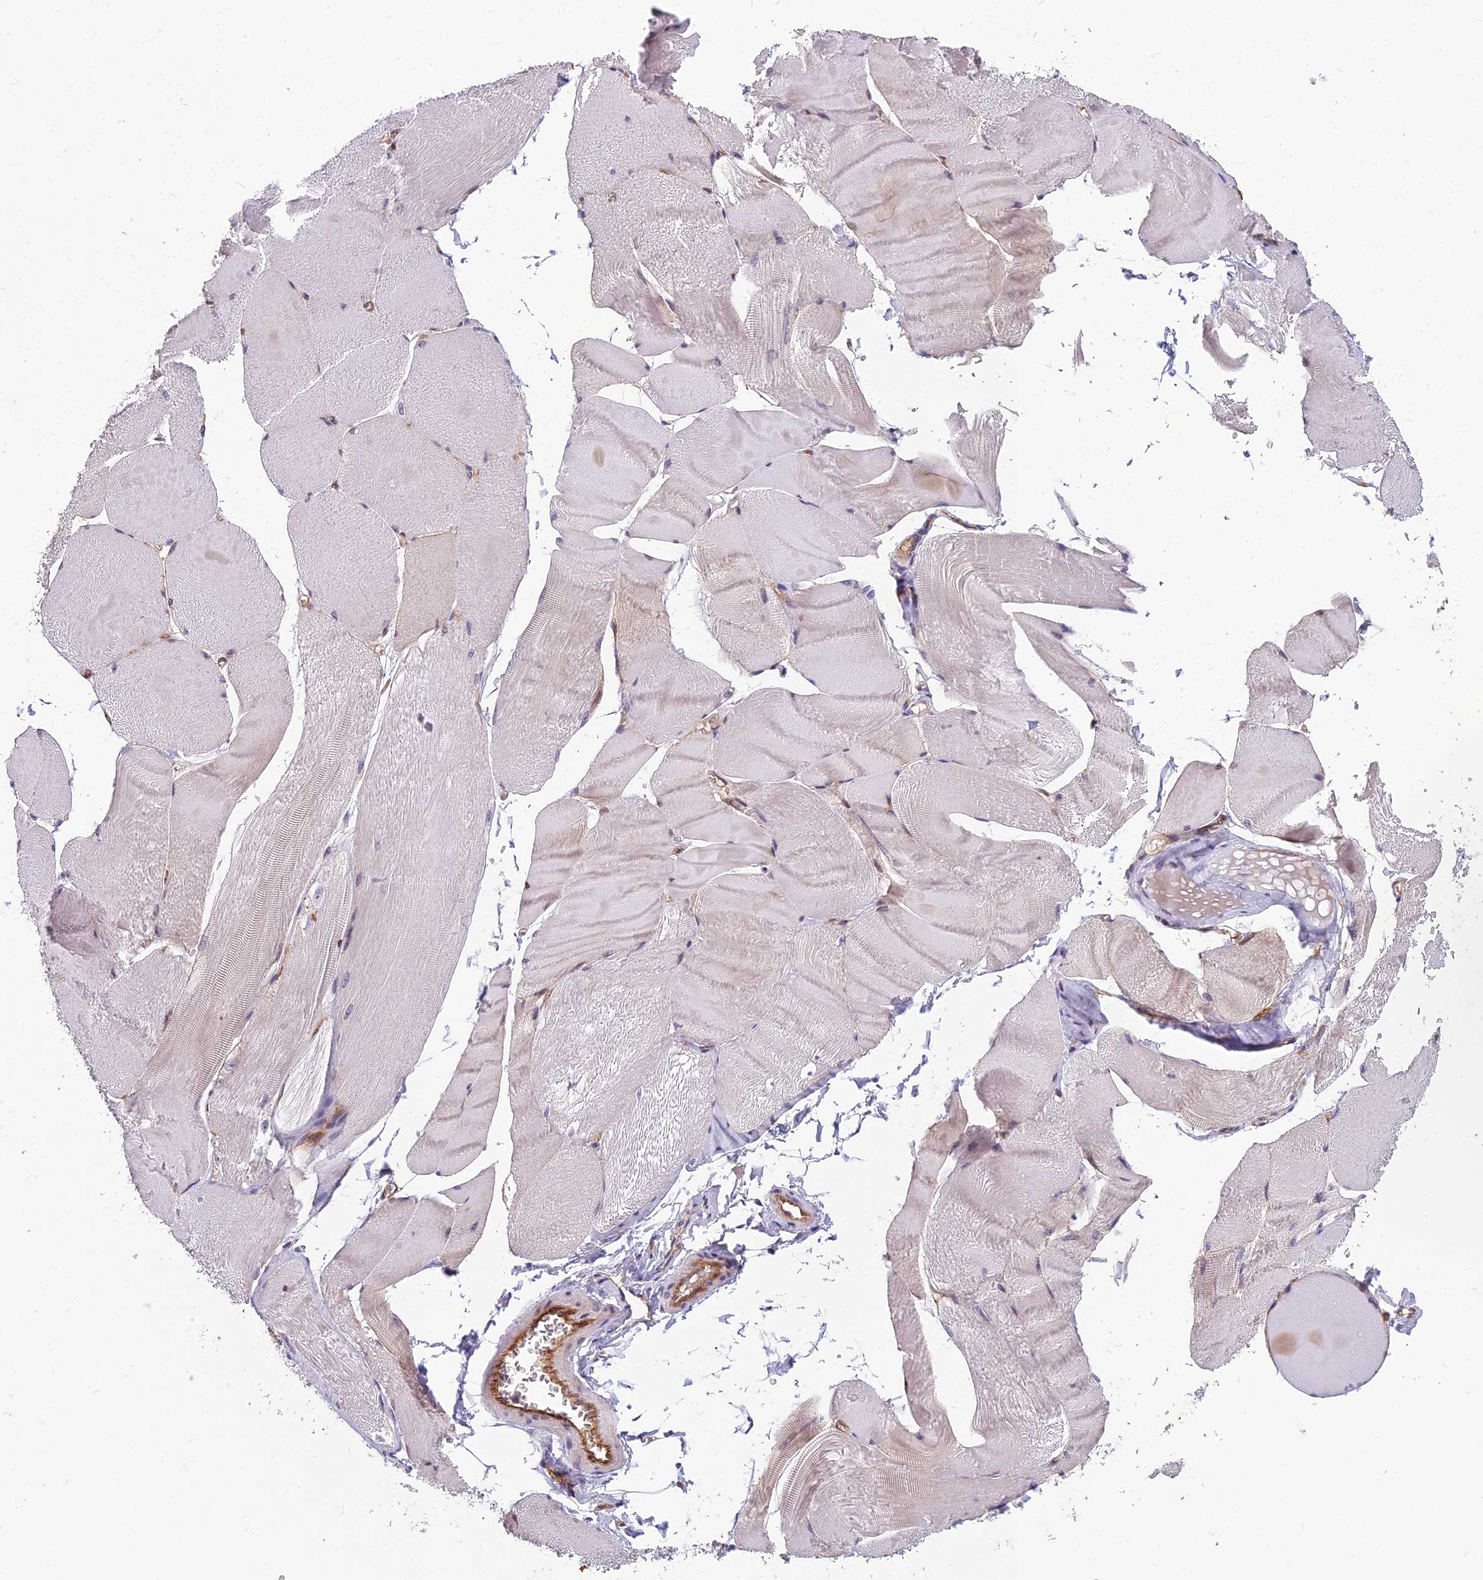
{"staining": {"intensity": "weak", "quantity": "25%-75%", "location": "cytoplasmic/membranous"}, "tissue": "skeletal muscle", "cell_type": "Myocytes", "image_type": "normal", "snomed": [{"axis": "morphology", "description": "Normal tissue, NOS"}, {"axis": "morphology", "description": "Basal cell carcinoma"}, {"axis": "topography", "description": "Skeletal muscle"}], "caption": "The immunohistochemical stain shows weak cytoplasmic/membranous expression in myocytes of unremarkable skeletal muscle.", "gene": "TSPAN15", "patient": {"sex": "female", "age": 64}}